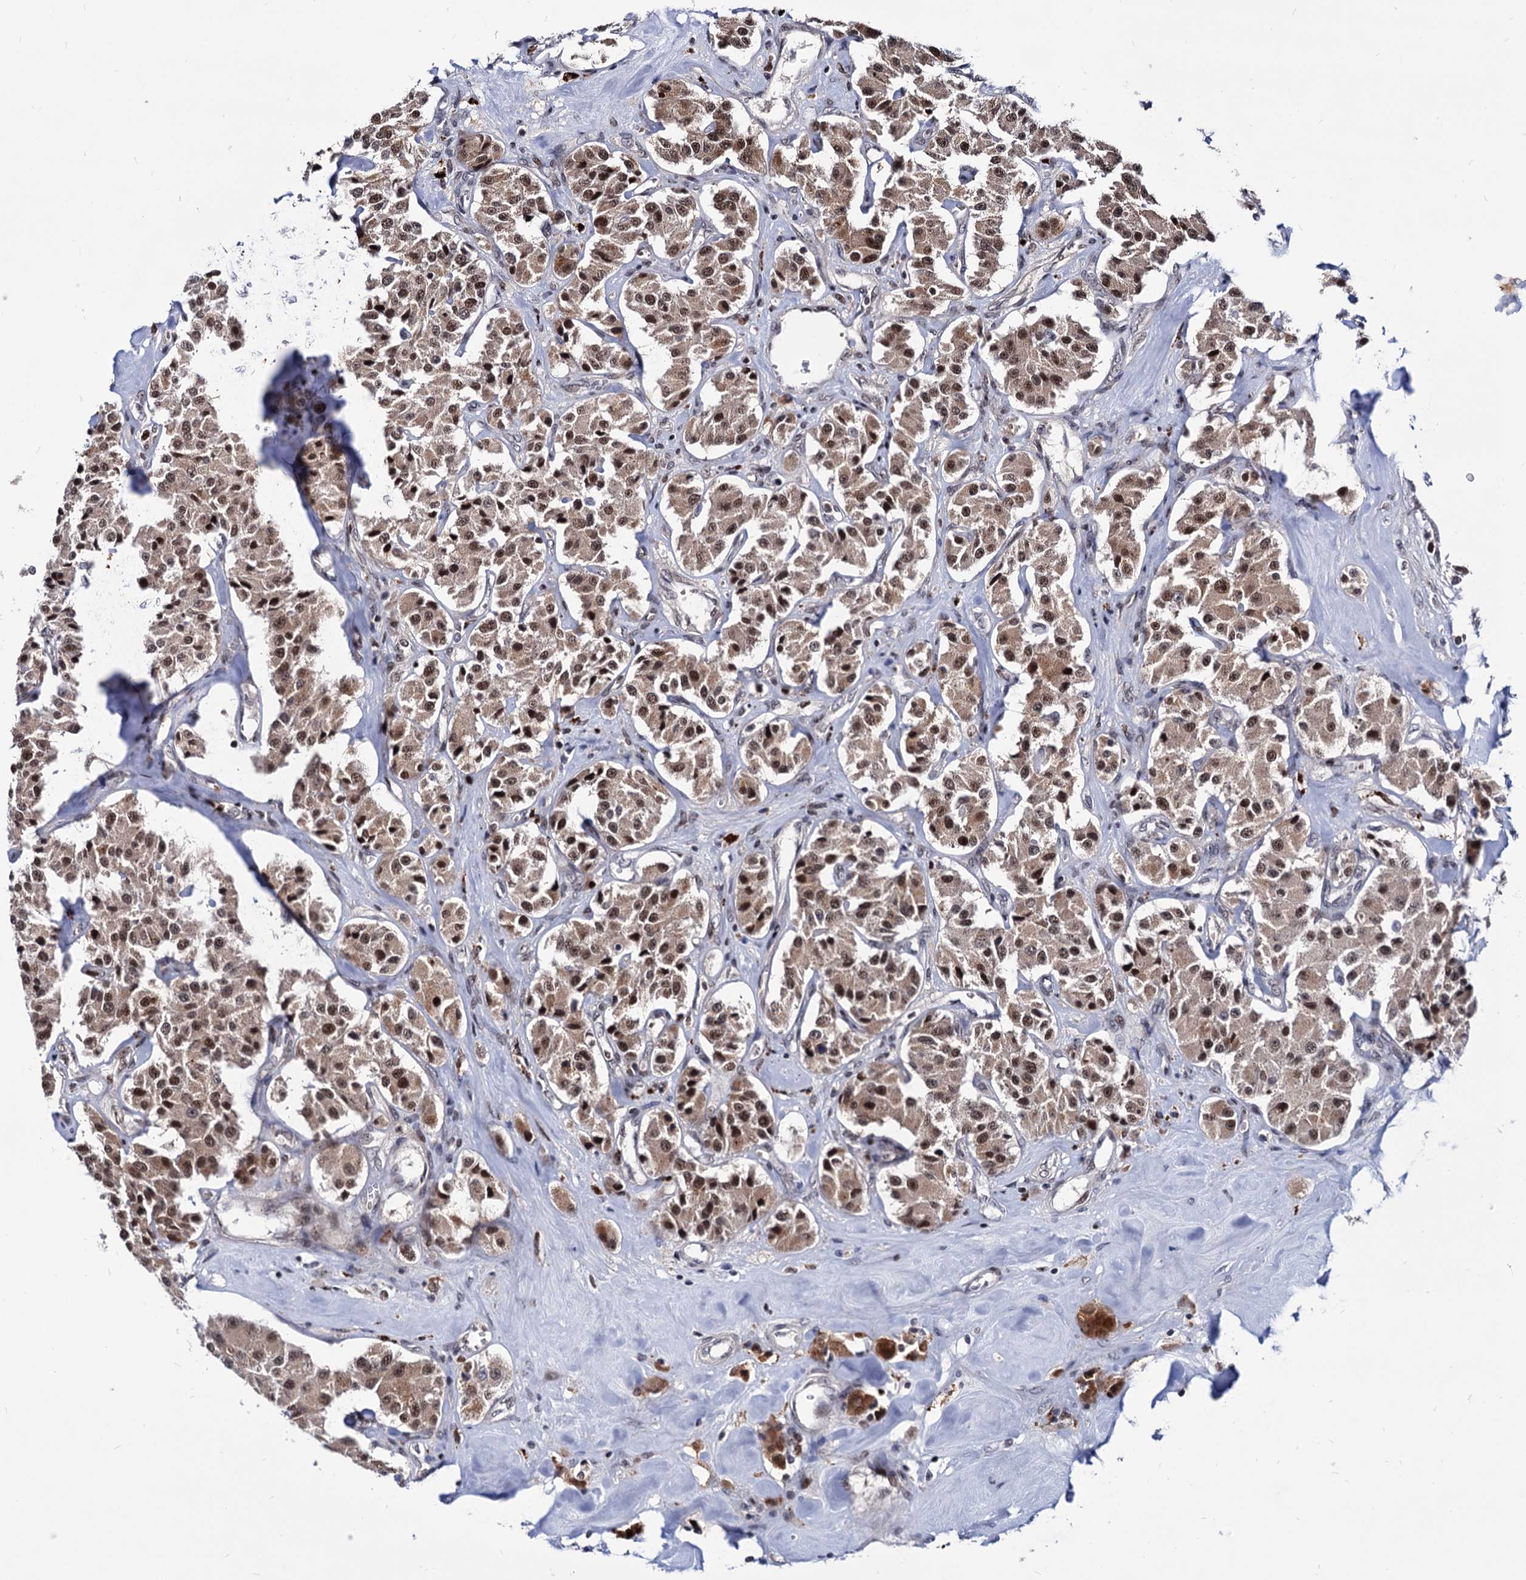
{"staining": {"intensity": "moderate", "quantity": ">75%", "location": "cytoplasmic/membranous,nuclear"}, "tissue": "carcinoid", "cell_type": "Tumor cells", "image_type": "cancer", "snomed": [{"axis": "morphology", "description": "Carcinoid, malignant, NOS"}, {"axis": "topography", "description": "Pancreas"}], "caption": "IHC micrograph of human malignant carcinoid stained for a protein (brown), which demonstrates medium levels of moderate cytoplasmic/membranous and nuclear positivity in approximately >75% of tumor cells.", "gene": "RNASEH2B", "patient": {"sex": "male", "age": 41}}